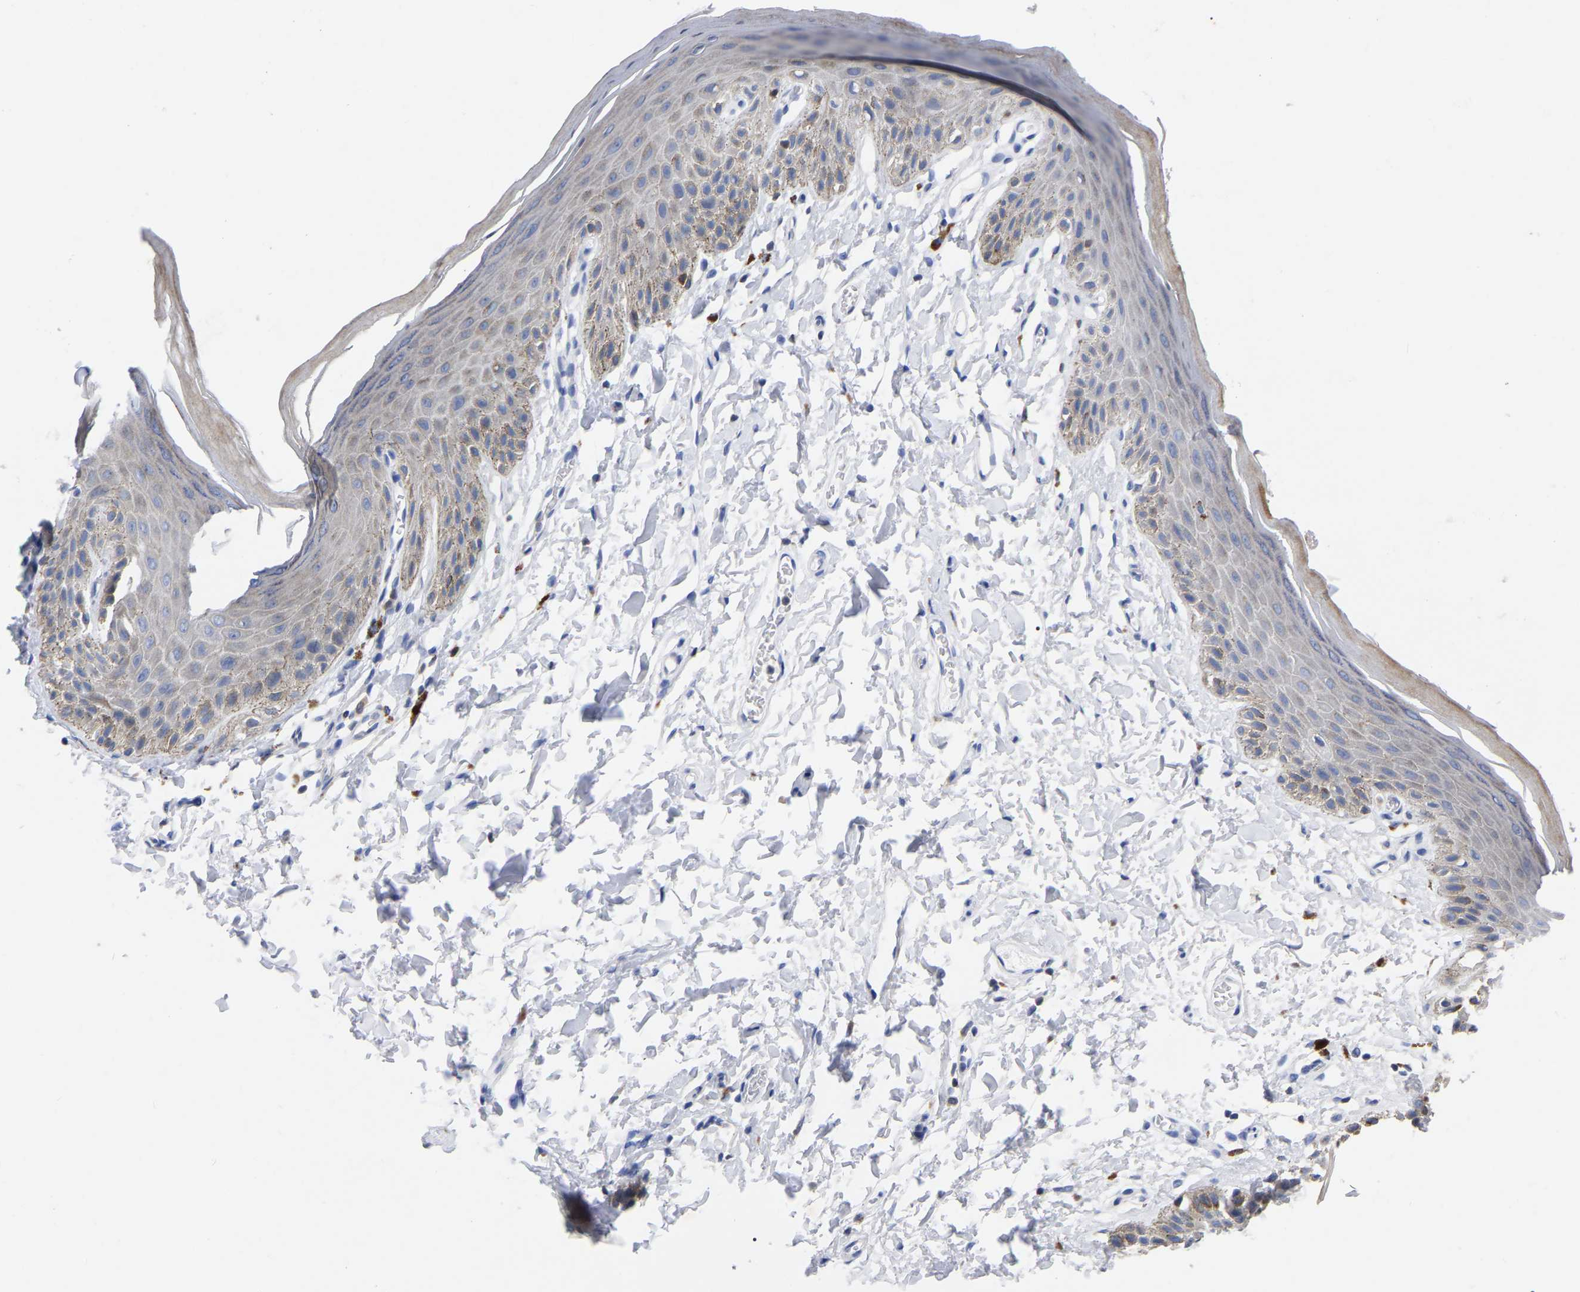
{"staining": {"intensity": "weak", "quantity": "<25%", "location": "cytoplasmic/membranous"}, "tissue": "skin", "cell_type": "Epidermal cells", "image_type": "normal", "snomed": [{"axis": "morphology", "description": "Normal tissue, NOS"}, {"axis": "topography", "description": "Anal"}], "caption": "DAB immunohistochemical staining of benign skin displays no significant positivity in epidermal cells.", "gene": "PTPN7", "patient": {"sex": "male", "age": 44}}